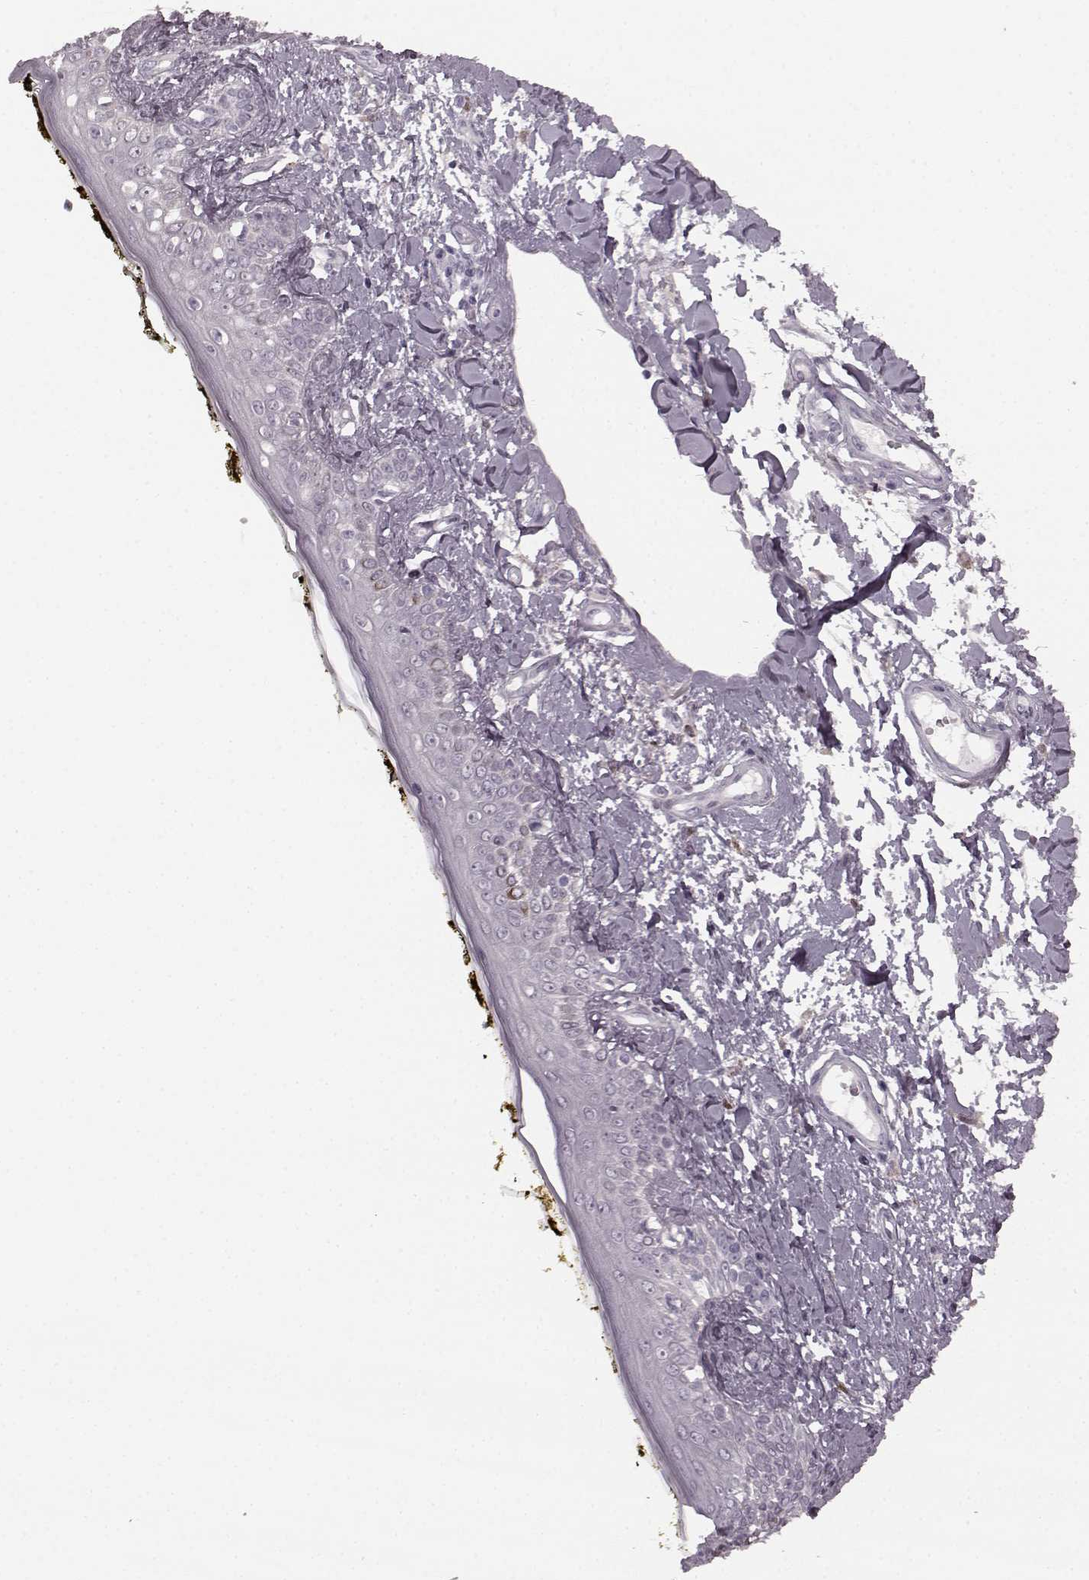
{"staining": {"intensity": "negative", "quantity": "none", "location": "none"}, "tissue": "skin", "cell_type": "Fibroblasts", "image_type": "normal", "snomed": [{"axis": "morphology", "description": "Normal tissue, NOS"}, {"axis": "topography", "description": "Skin"}], "caption": "Image shows no significant protein expression in fibroblasts of normal skin.", "gene": "TMPRSS15", "patient": {"sex": "male", "age": 76}}